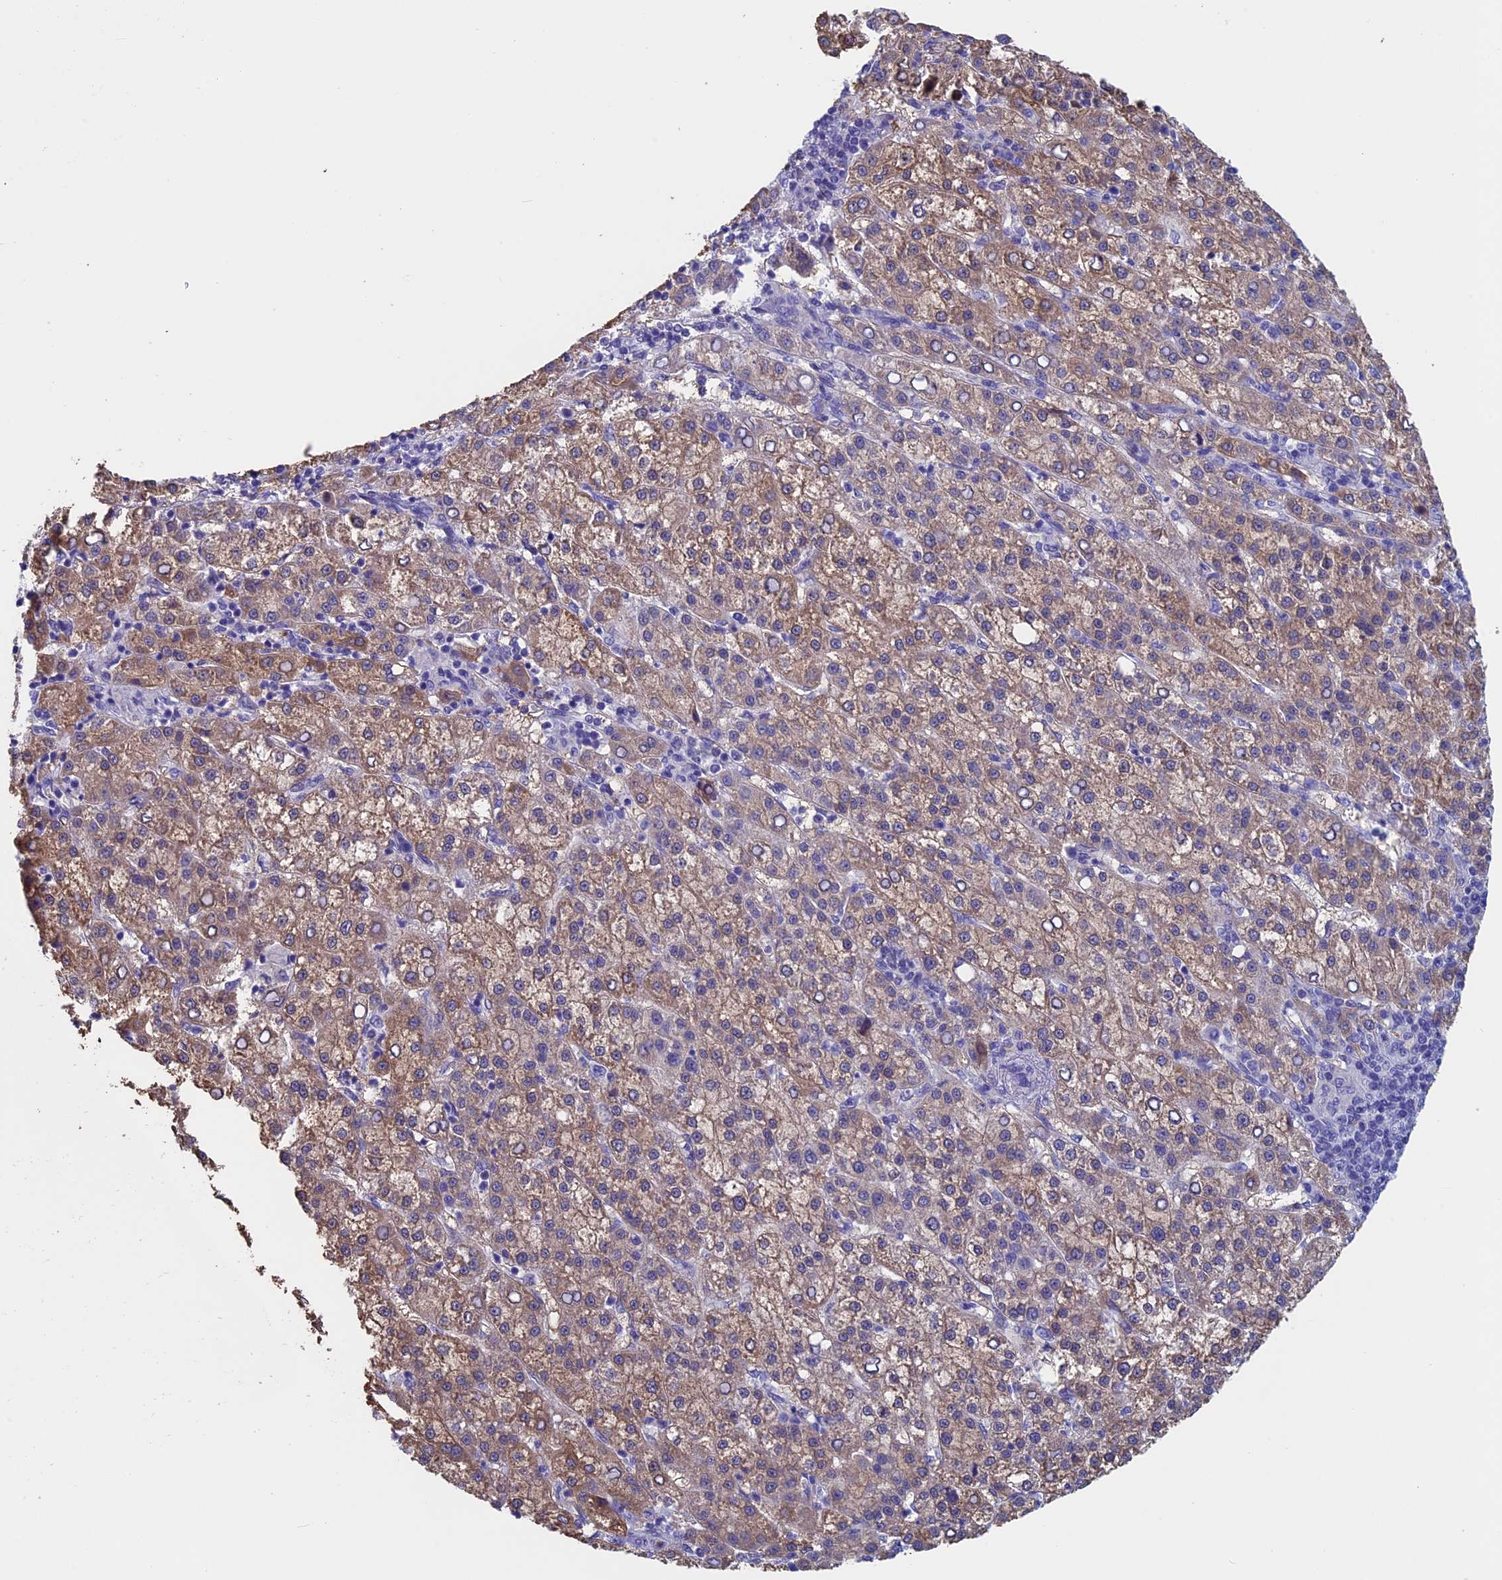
{"staining": {"intensity": "weak", "quantity": ">75%", "location": "cytoplasmic/membranous"}, "tissue": "liver cancer", "cell_type": "Tumor cells", "image_type": "cancer", "snomed": [{"axis": "morphology", "description": "Carcinoma, Hepatocellular, NOS"}, {"axis": "topography", "description": "Liver"}], "caption": "A low amount of weak cytoplasmic/membranous expression is identified in approximately >75% of tumor cells in liver cancer tissue.", "gene": "ADH7", "patient": {"sex": "female", "age": 58}}